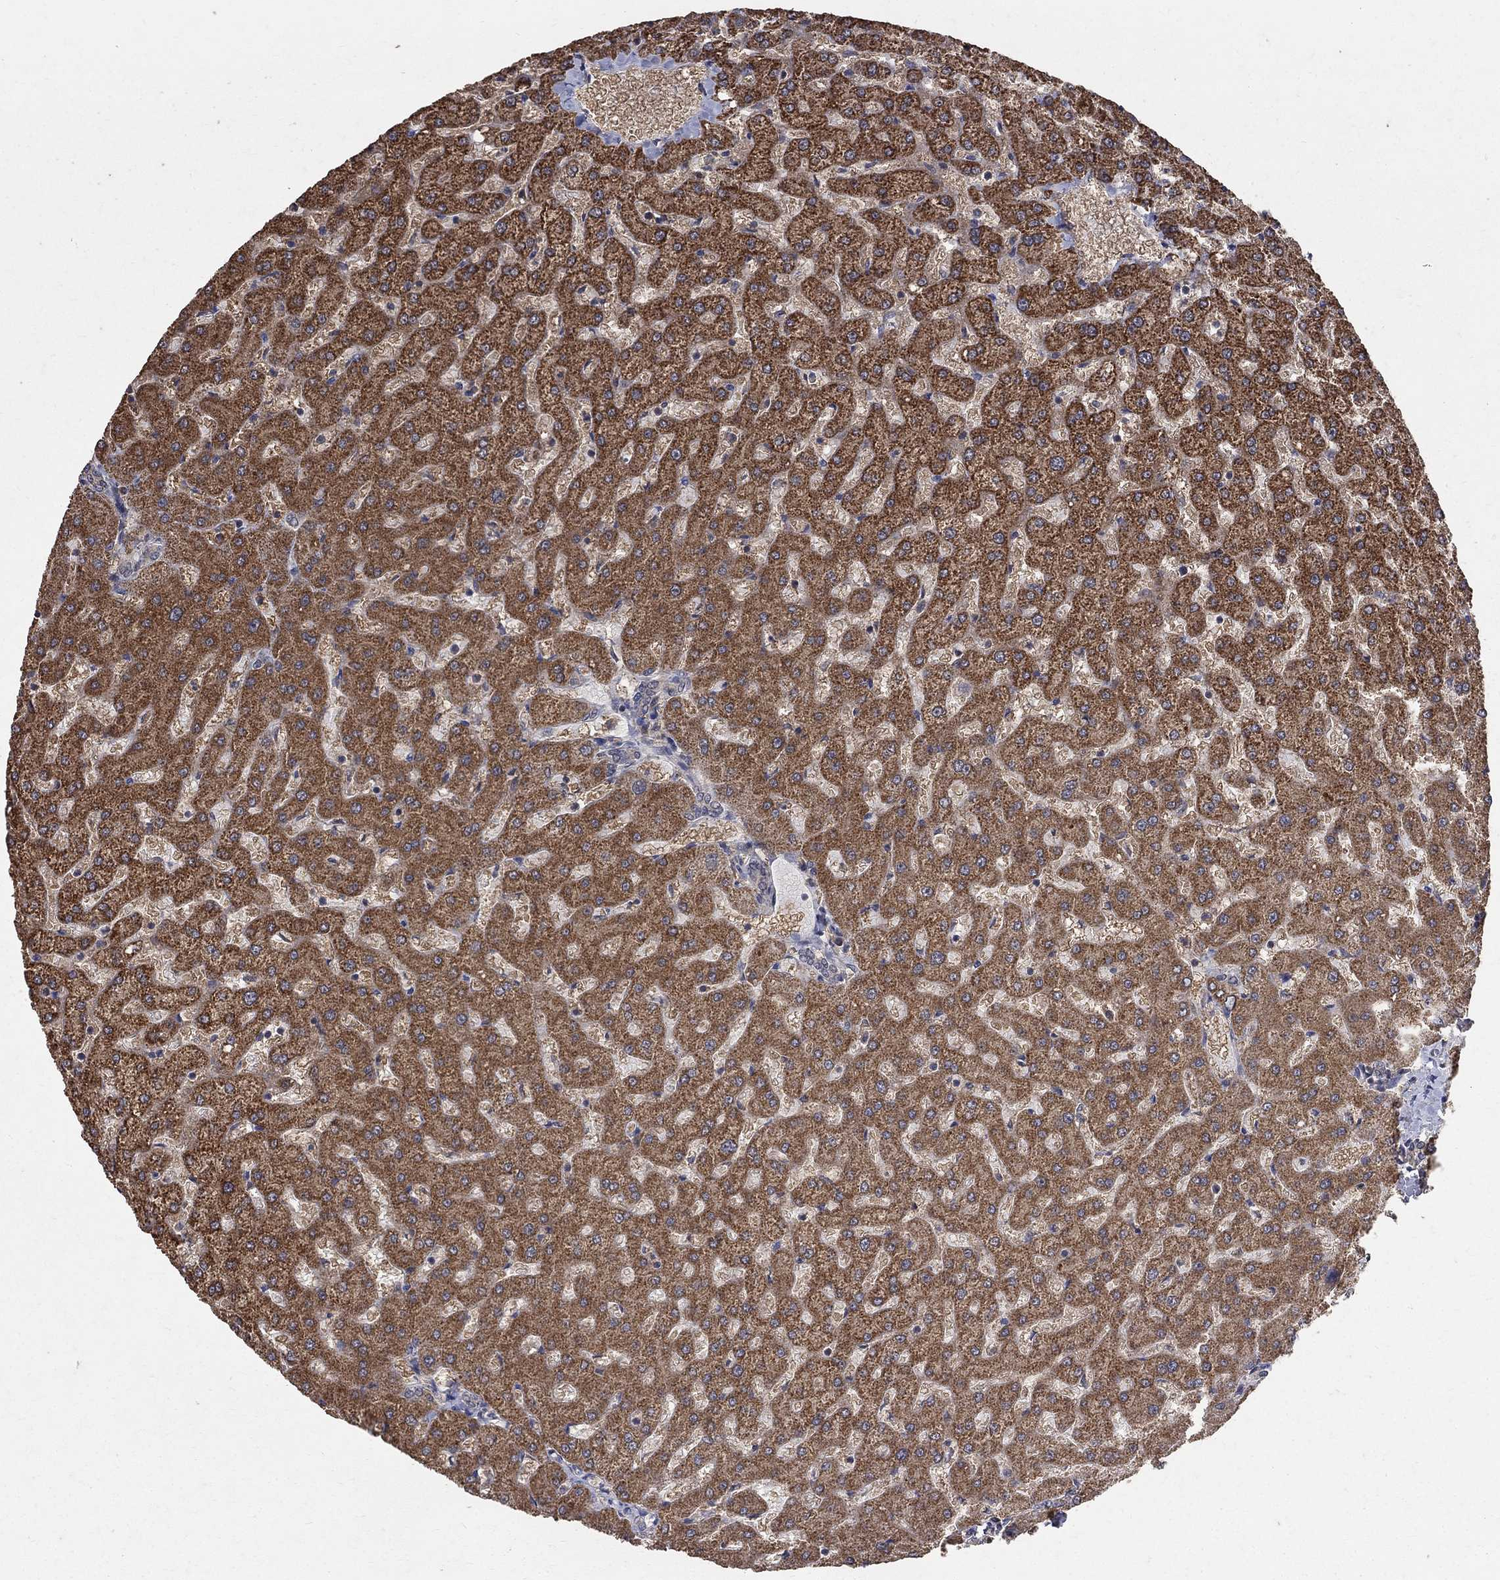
{"staining": {"intensity": "negative", "quantity": "none", "location": "none"}, "tissue": "liver", "cell_type": "Cholangiocytes", "image_type": "normal", "snomed": [{"axis": "morphology", "description": "Normal tissue, NOS"}, {"axis": "topography", "description": "Liver"}], "caption": "The image demonstrates no significant expression in cholangiocytes of liver.", "gene": "C17orf75", "patient": {"sex": "female", "age": 50}}